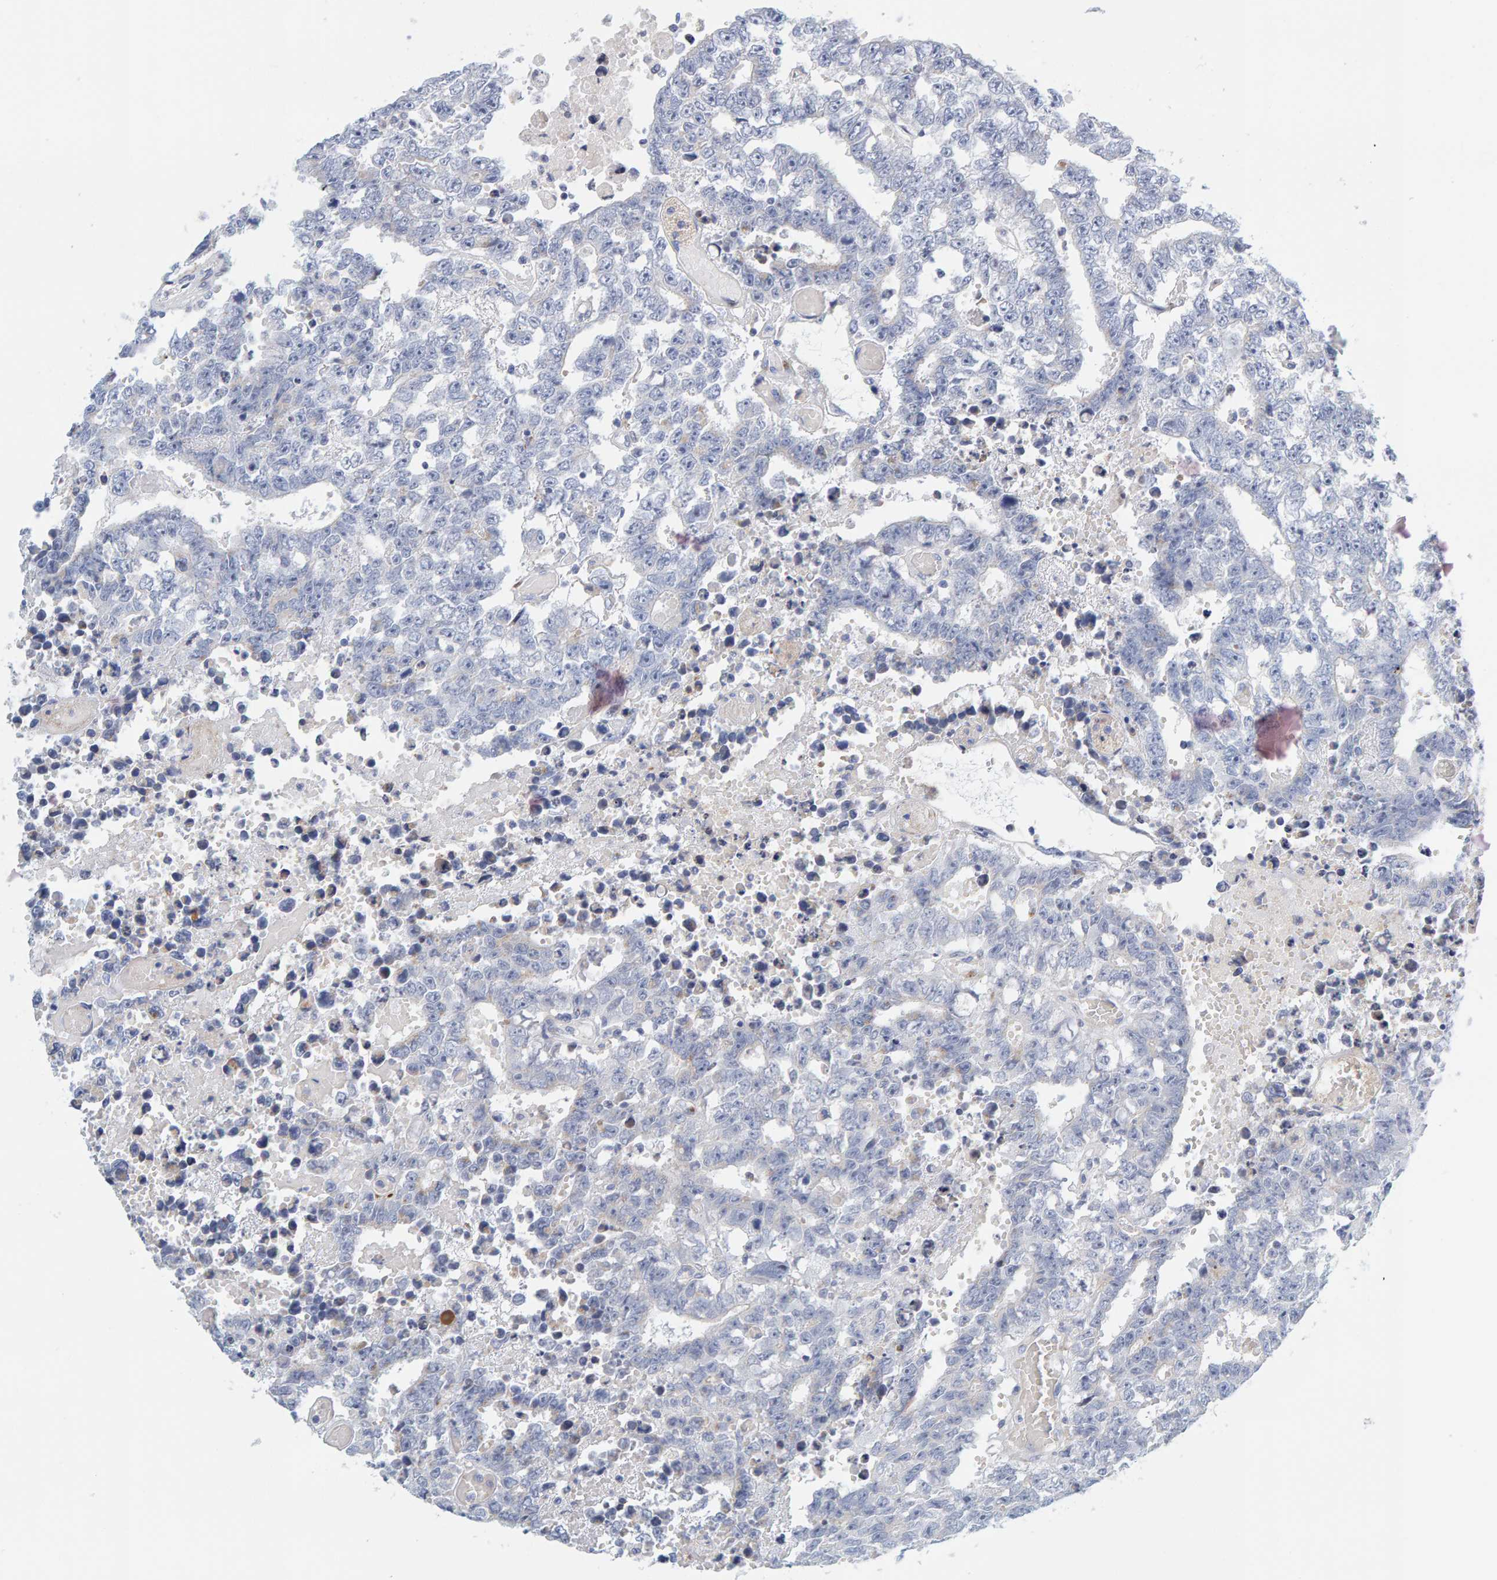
{"staining": {"intensity": "negative", "quantity": "none", "location": "none"}, "tissue": "testis cancer", "cell_type": "Tumor cells", "image_type": "cancer", "snomed": [{"axis": "morphology", "description": "Carcinoma, Embryonal, NOS"}, {"axis": "topography", "description": "Testis"}], "caption": "Photomicrograph shows no significant protein staining in tumor cells of testis cancer.", "gene": "MOG", "patient": {"sex": "male", "age": 25}}